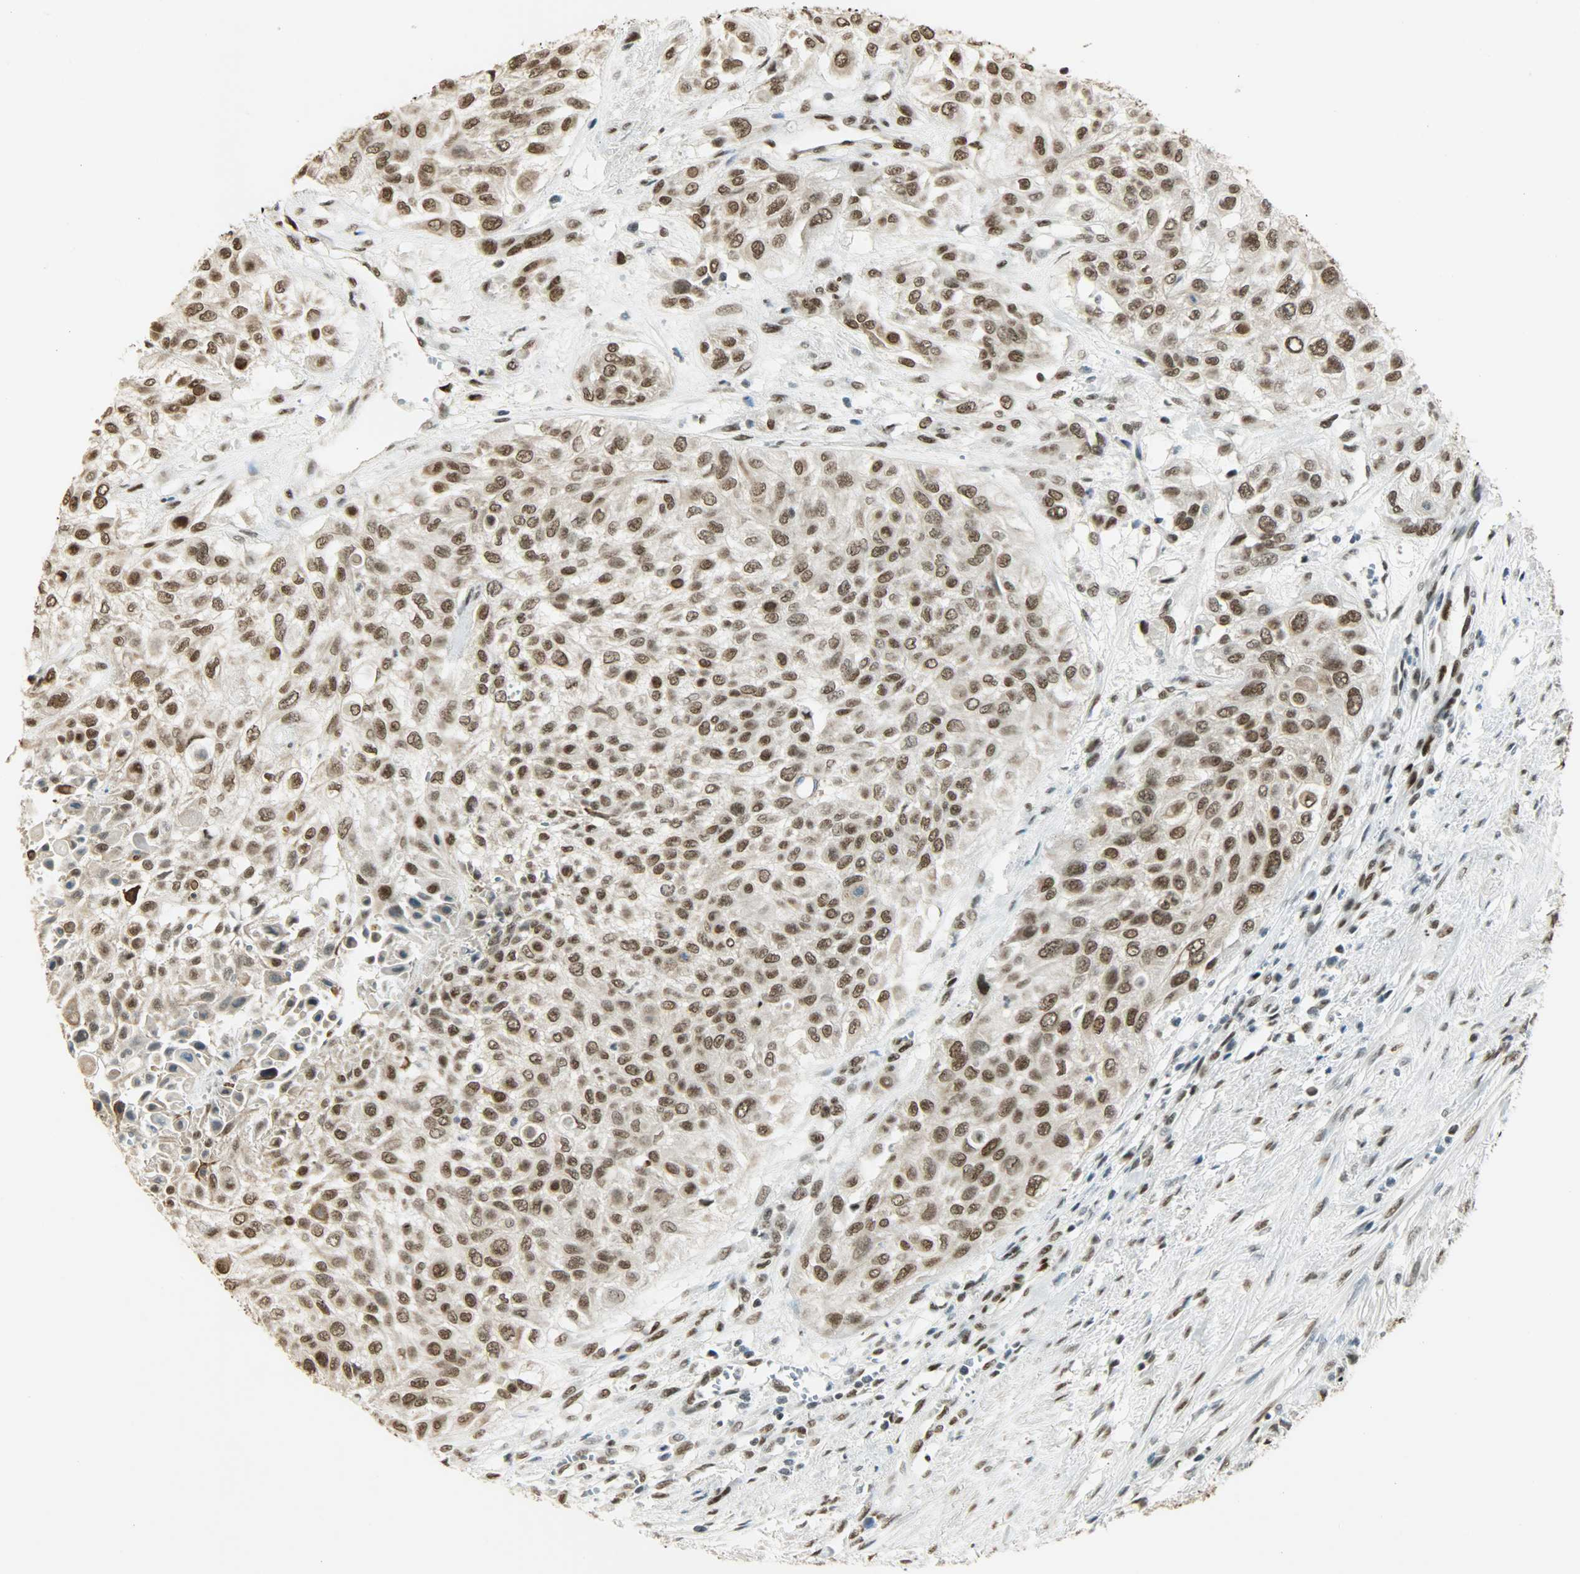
{"staining": {"intensity": "strong", "quantity": ">75%", "location": "nuclear"}, "tissue": "urothelial cancer", "cell_type": "Tumor cells", "image_type": "cancer", "snomed": [{"axis": "morphology", "description": "Urothelial carcinoma, High grade"}, {"axis": "topography", "description": "Urinary bladder"}], "caption": "This photomicrograph demonstrates immunohistochemistry (IHC) staining of high-grade urothelial carcinoma, with high strong nuclear expression in approximately >75% of tumor cells.", "gene": "MYEF2", "patient": {"sex": "male", "age": 57}}